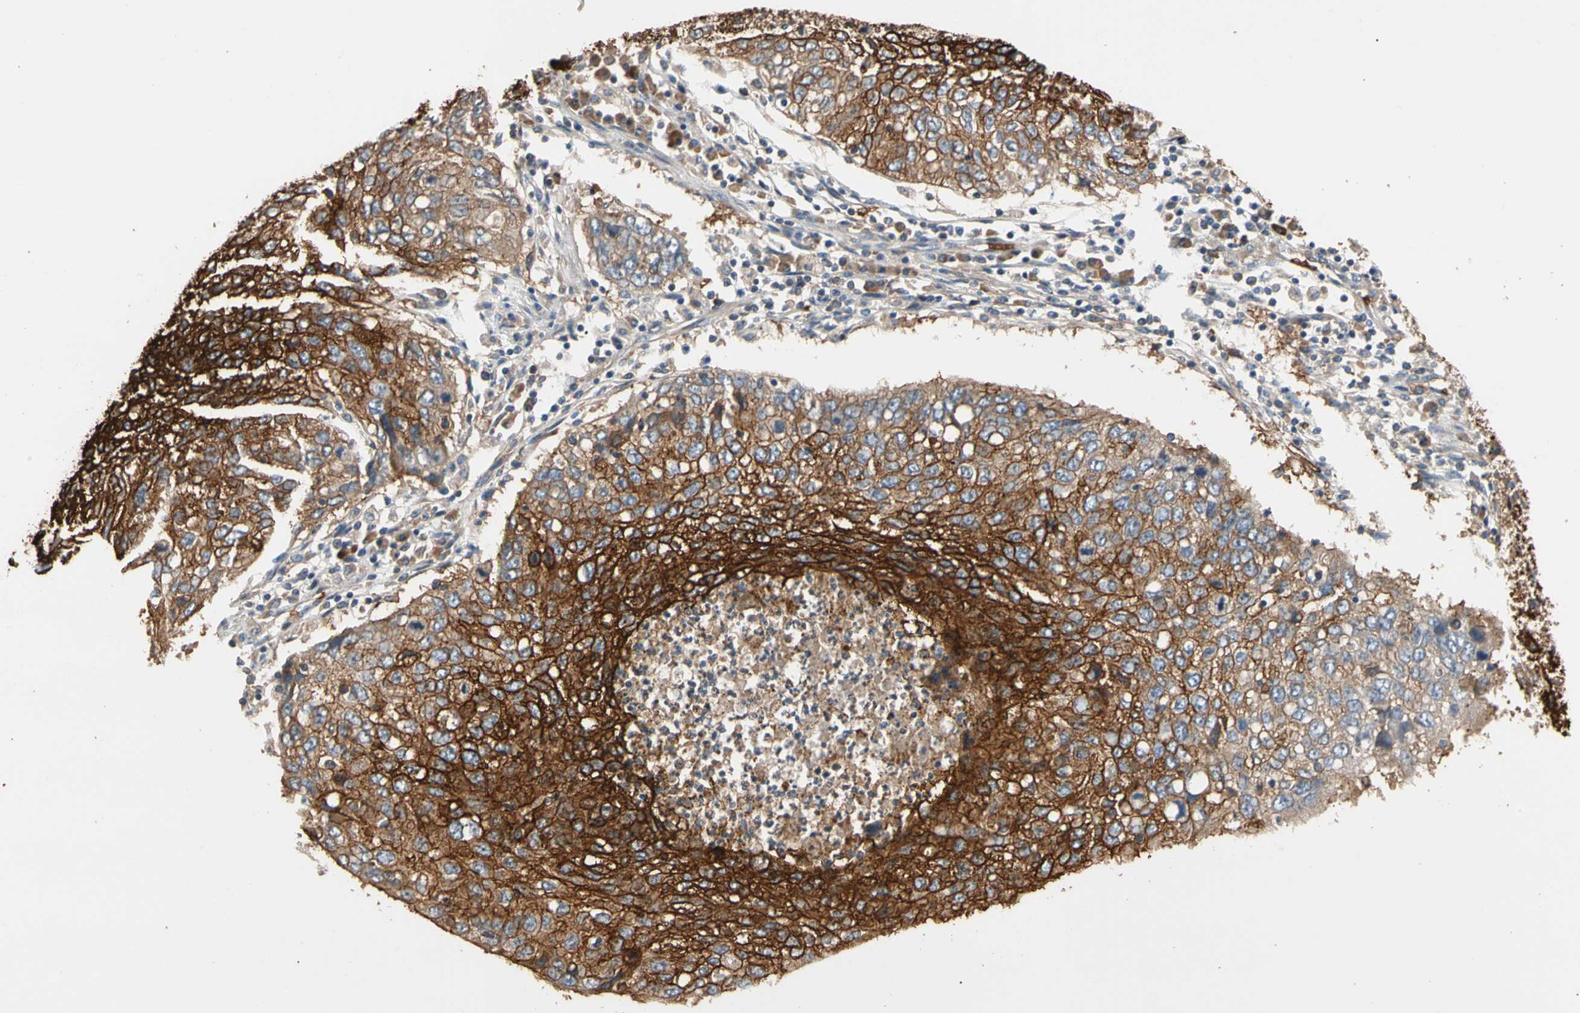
{"staining": {"intensity": "strong", "quantity": ">75%", "location": "cytoplasmic/membranous"}, "tissue": "lung cancer", "cell_type": "Tumor cells", "image_type": "cancer", "snomed": [{"axis": "morphology", "description": "Squamous cell carcinoma, NOS"}, {"axis": "topography", "description": "Lung"}], "caption": "There is high levels of strong cytoplasmic/membranous positivity in tumor cells of lung cancer, as demonstrated by immunohistochemical staining (brown color).", "gene": "RIOK2", "patient": {"sex": "female", "age": 63}}